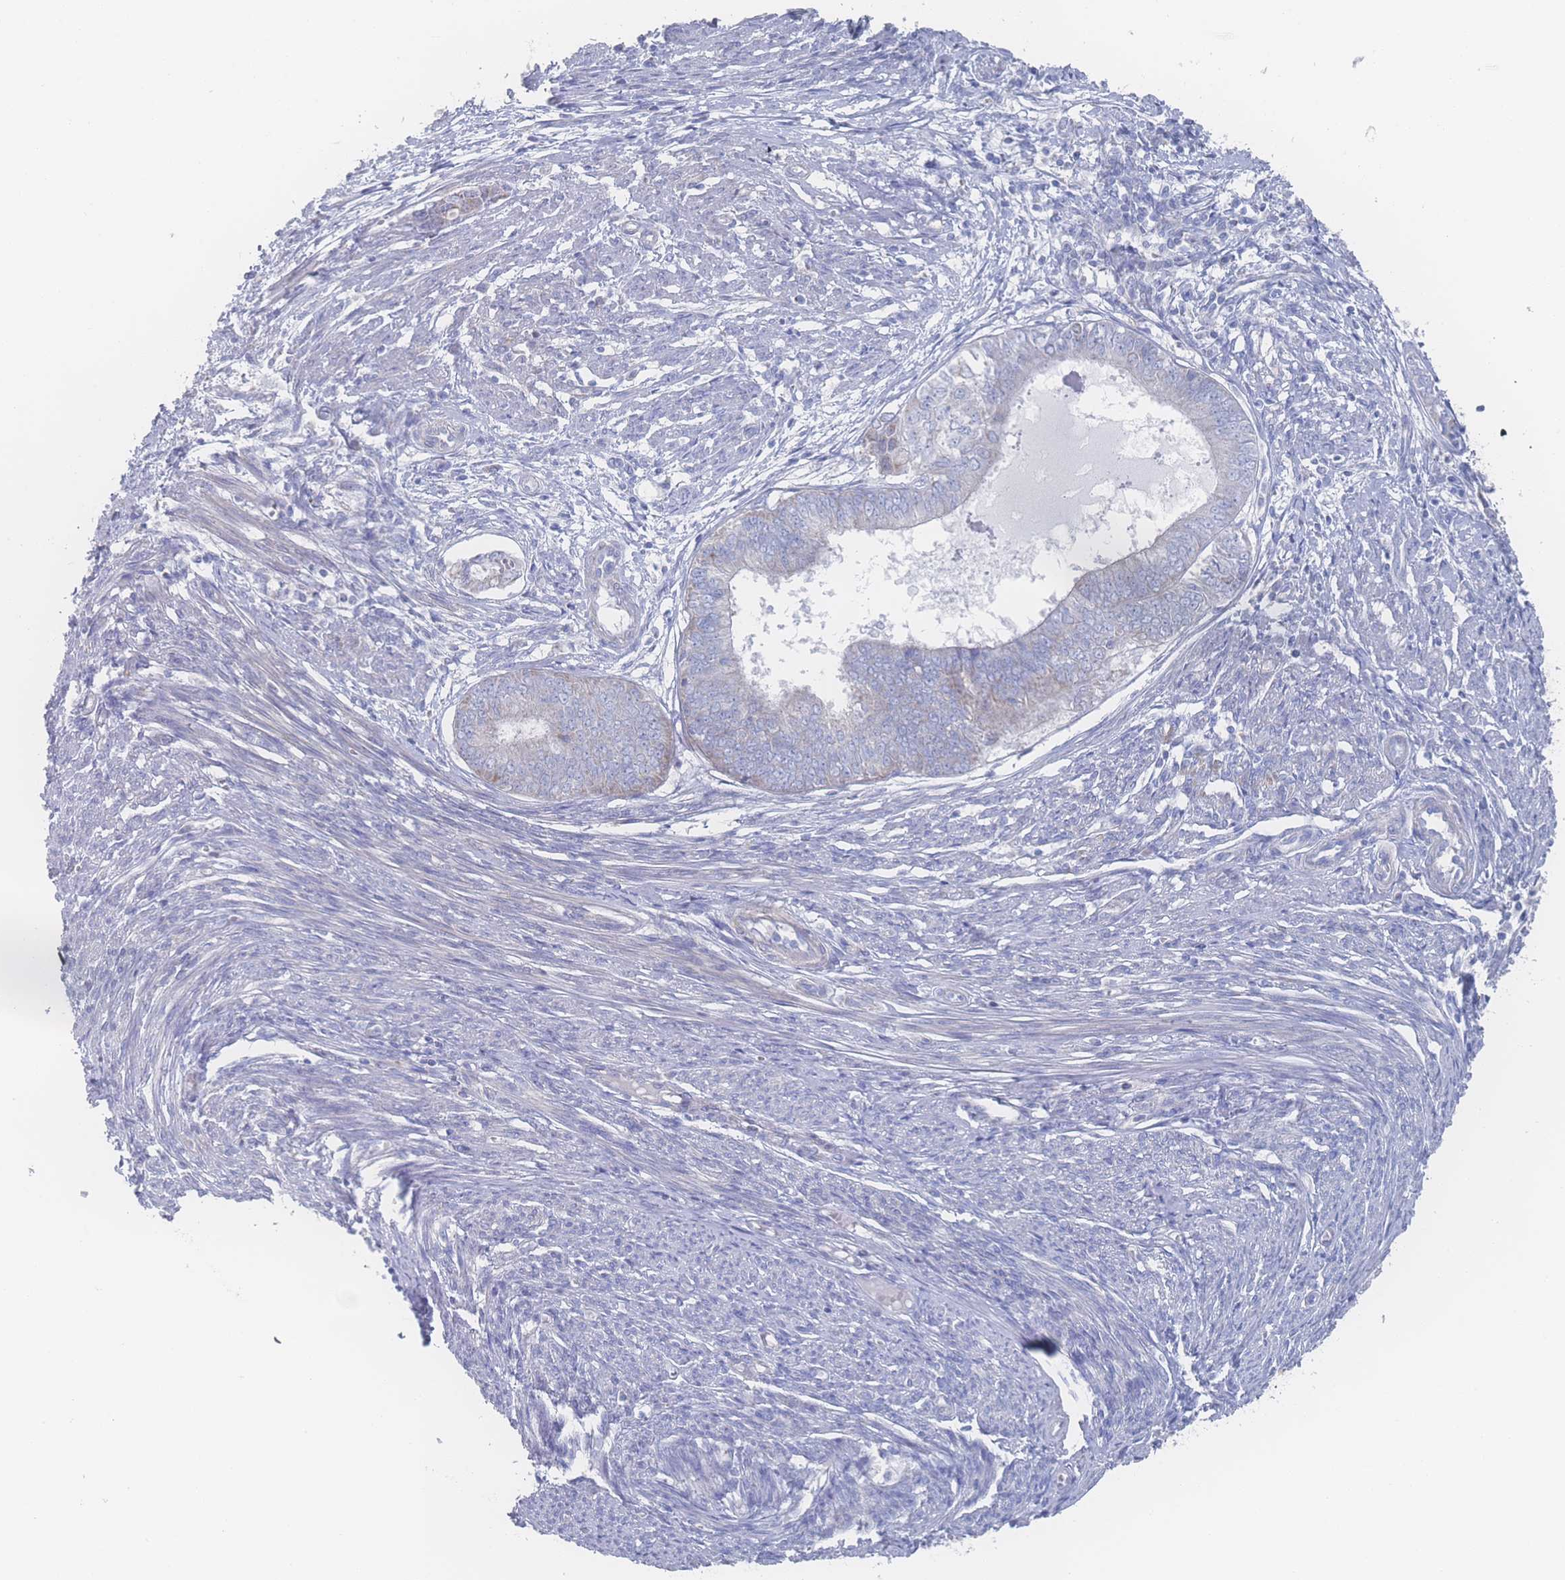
{"staining": {"intensity": "negative", "quantity": "none", "location": "none"}, "tissue": "endometrial cancer", "cell_type": "Tumor cells", "image_type": "cancer", "snomed": [{"axis": "morphology", "description": "Adenocarcinoma, NOS"}, {"axis": "topography", "description": "Endometrium"}], "caption": "Immunohistochemistry (IHC) image of neoplastic tissue: adenocarcinoma (endometrial) stained with DAB (3,3'-diaminobenzidine) reveals no significant protein staining in tumor cells.", "gene": "SNPH", "patient": {"sex": "female", "age": 62}}